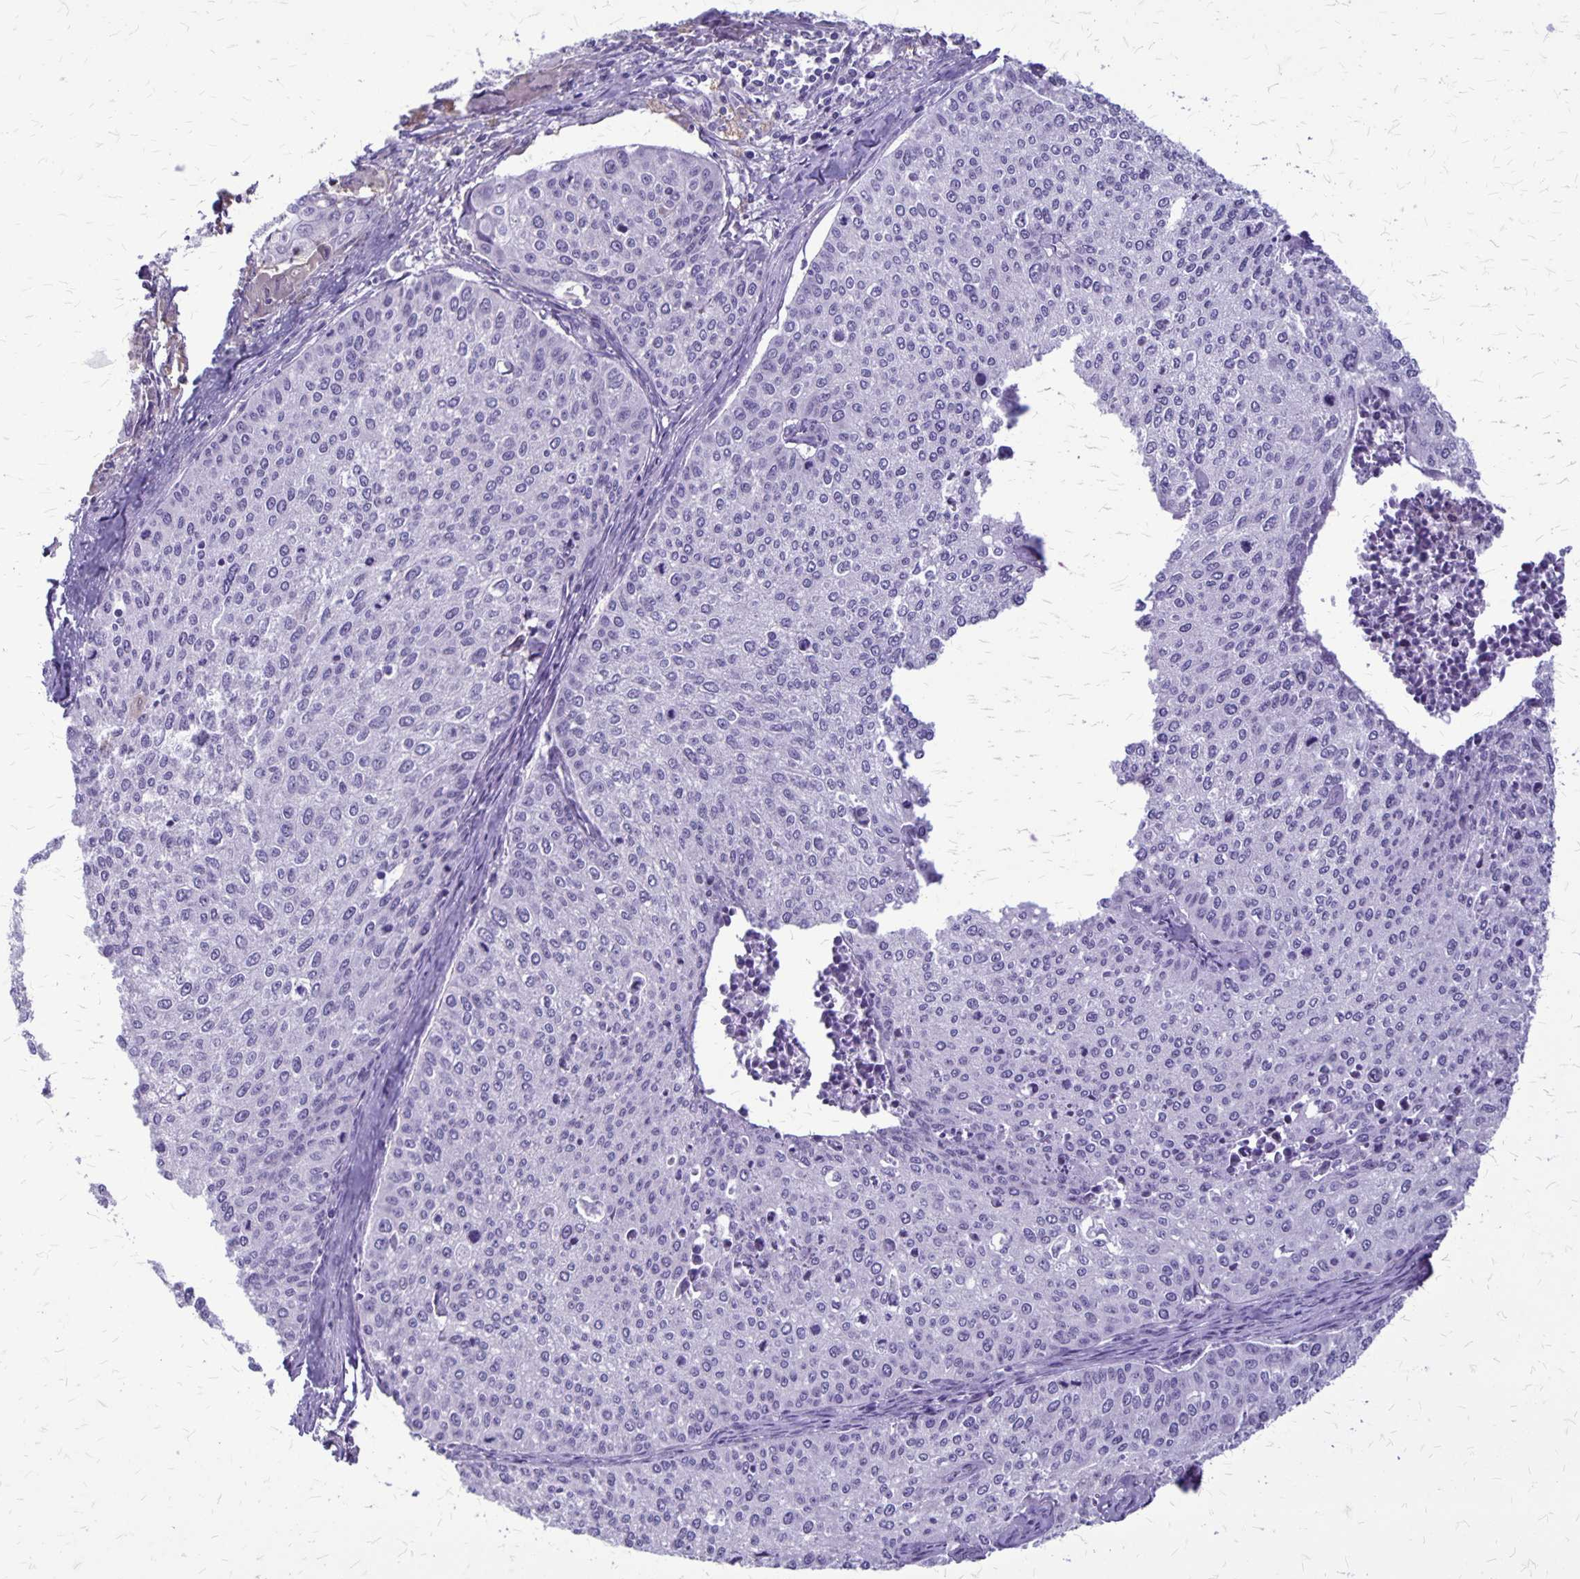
{"staining": {"intensity": "negative", "quantity": "none", "location": "none"}, "tissue": "cervical cancer", "cell_type": "Tumor cells", "image_type": "cancer", "snomed": [{"axis": "morphology", "description": "Squamous cell carcinoma, NOS"}, {"axis": "topography", "description": "Cervix"}], "caption": "Micrograph shows no protein positivity in tumor cells of cervical squamous cell carcinoma tissue.", "gene": "PLXNB3", "patient": {"sex": "female", "age": 38}}